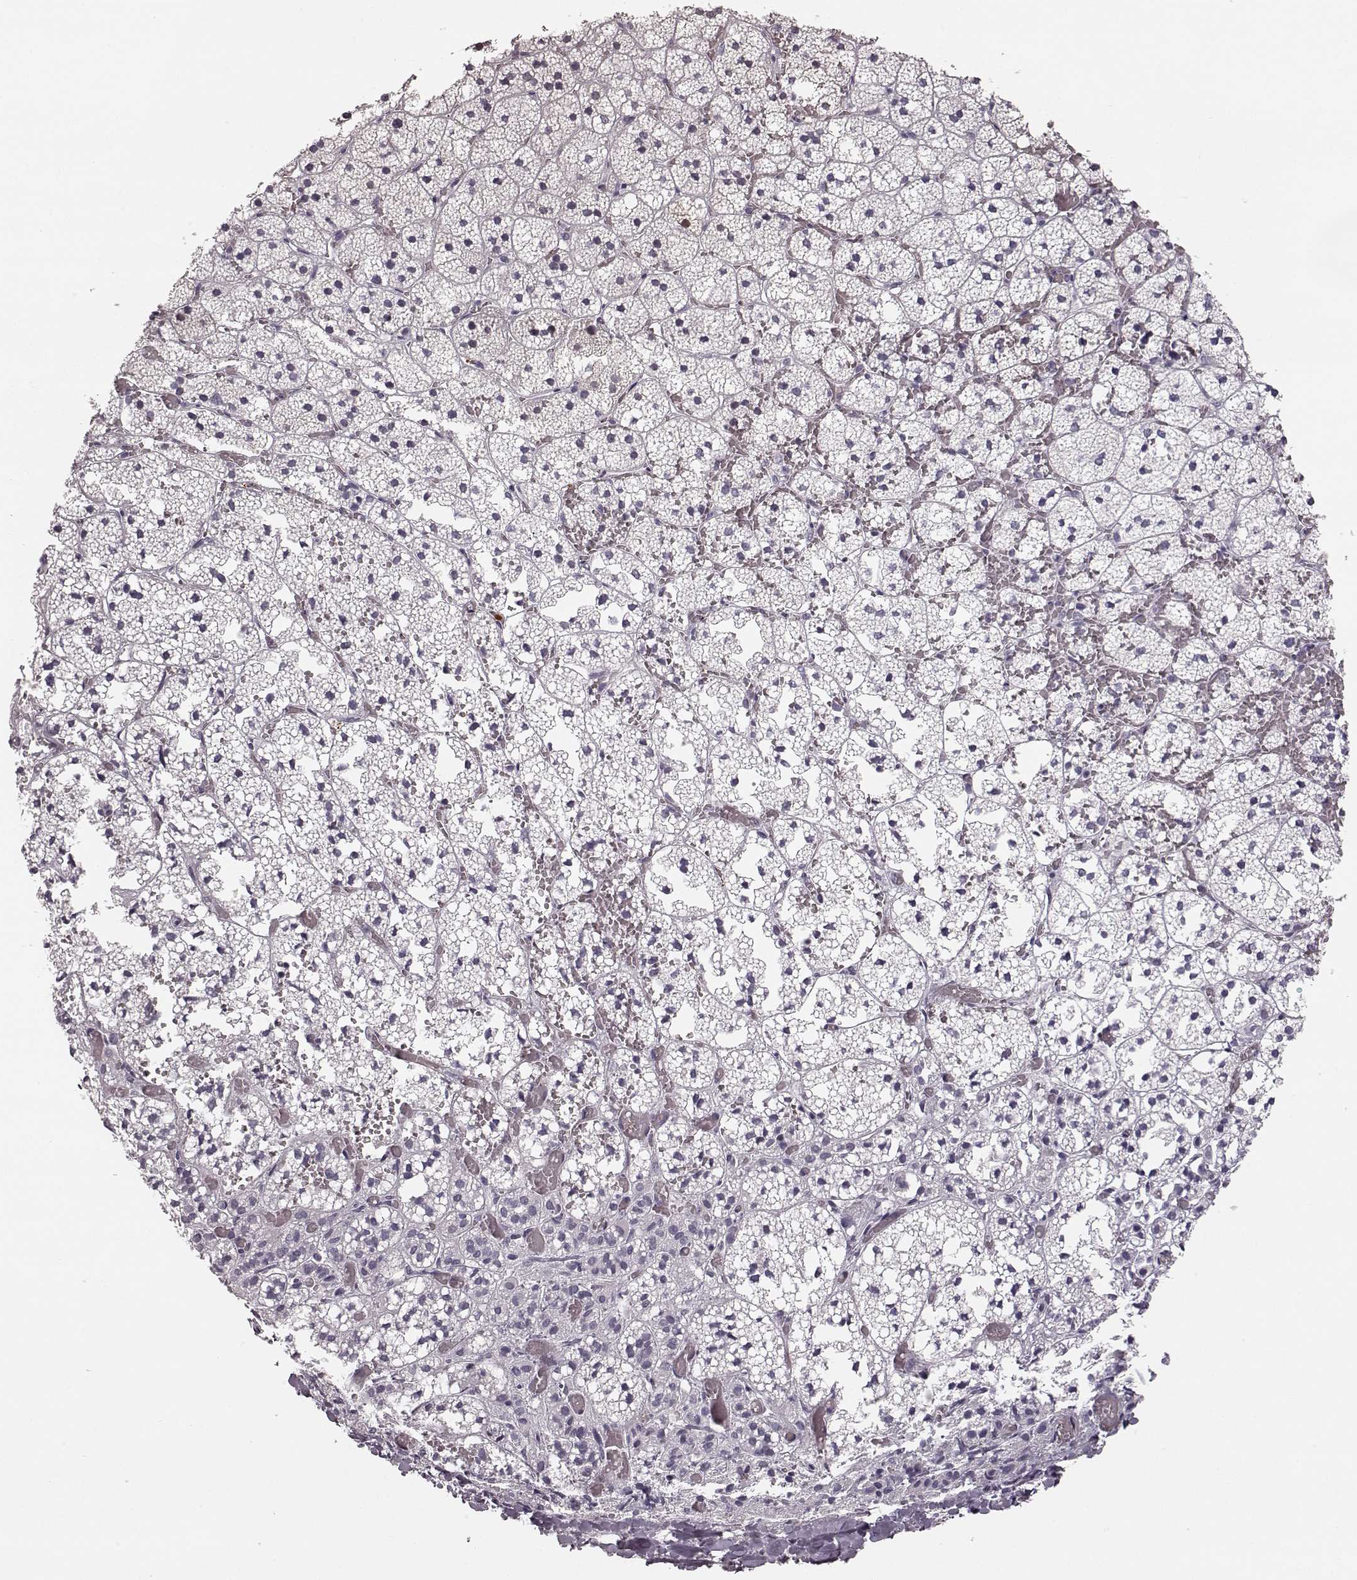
{"staining": {"intensity": "moderate", "quantity": "<25%", "location": "cytoplasmic/membranous,nuclear"}, "tissue": "adrenal gland", "cell_type": "Glandular cells", "image_type": "normal", "snomed": [{"axis": "morphology", "description": "Normal tissue, NOS"}, {"axis": "topography", "description": "Adrenal gland"}], "caption": "This photomicrograph shows IHC staining of benign human adrenal gland, with low moderate cytoplasmic/membranous,nuclear expression in about <25% of glandular cells.", "gene": "ZNF433", "patient": {"sex": "male", "age": 53}}